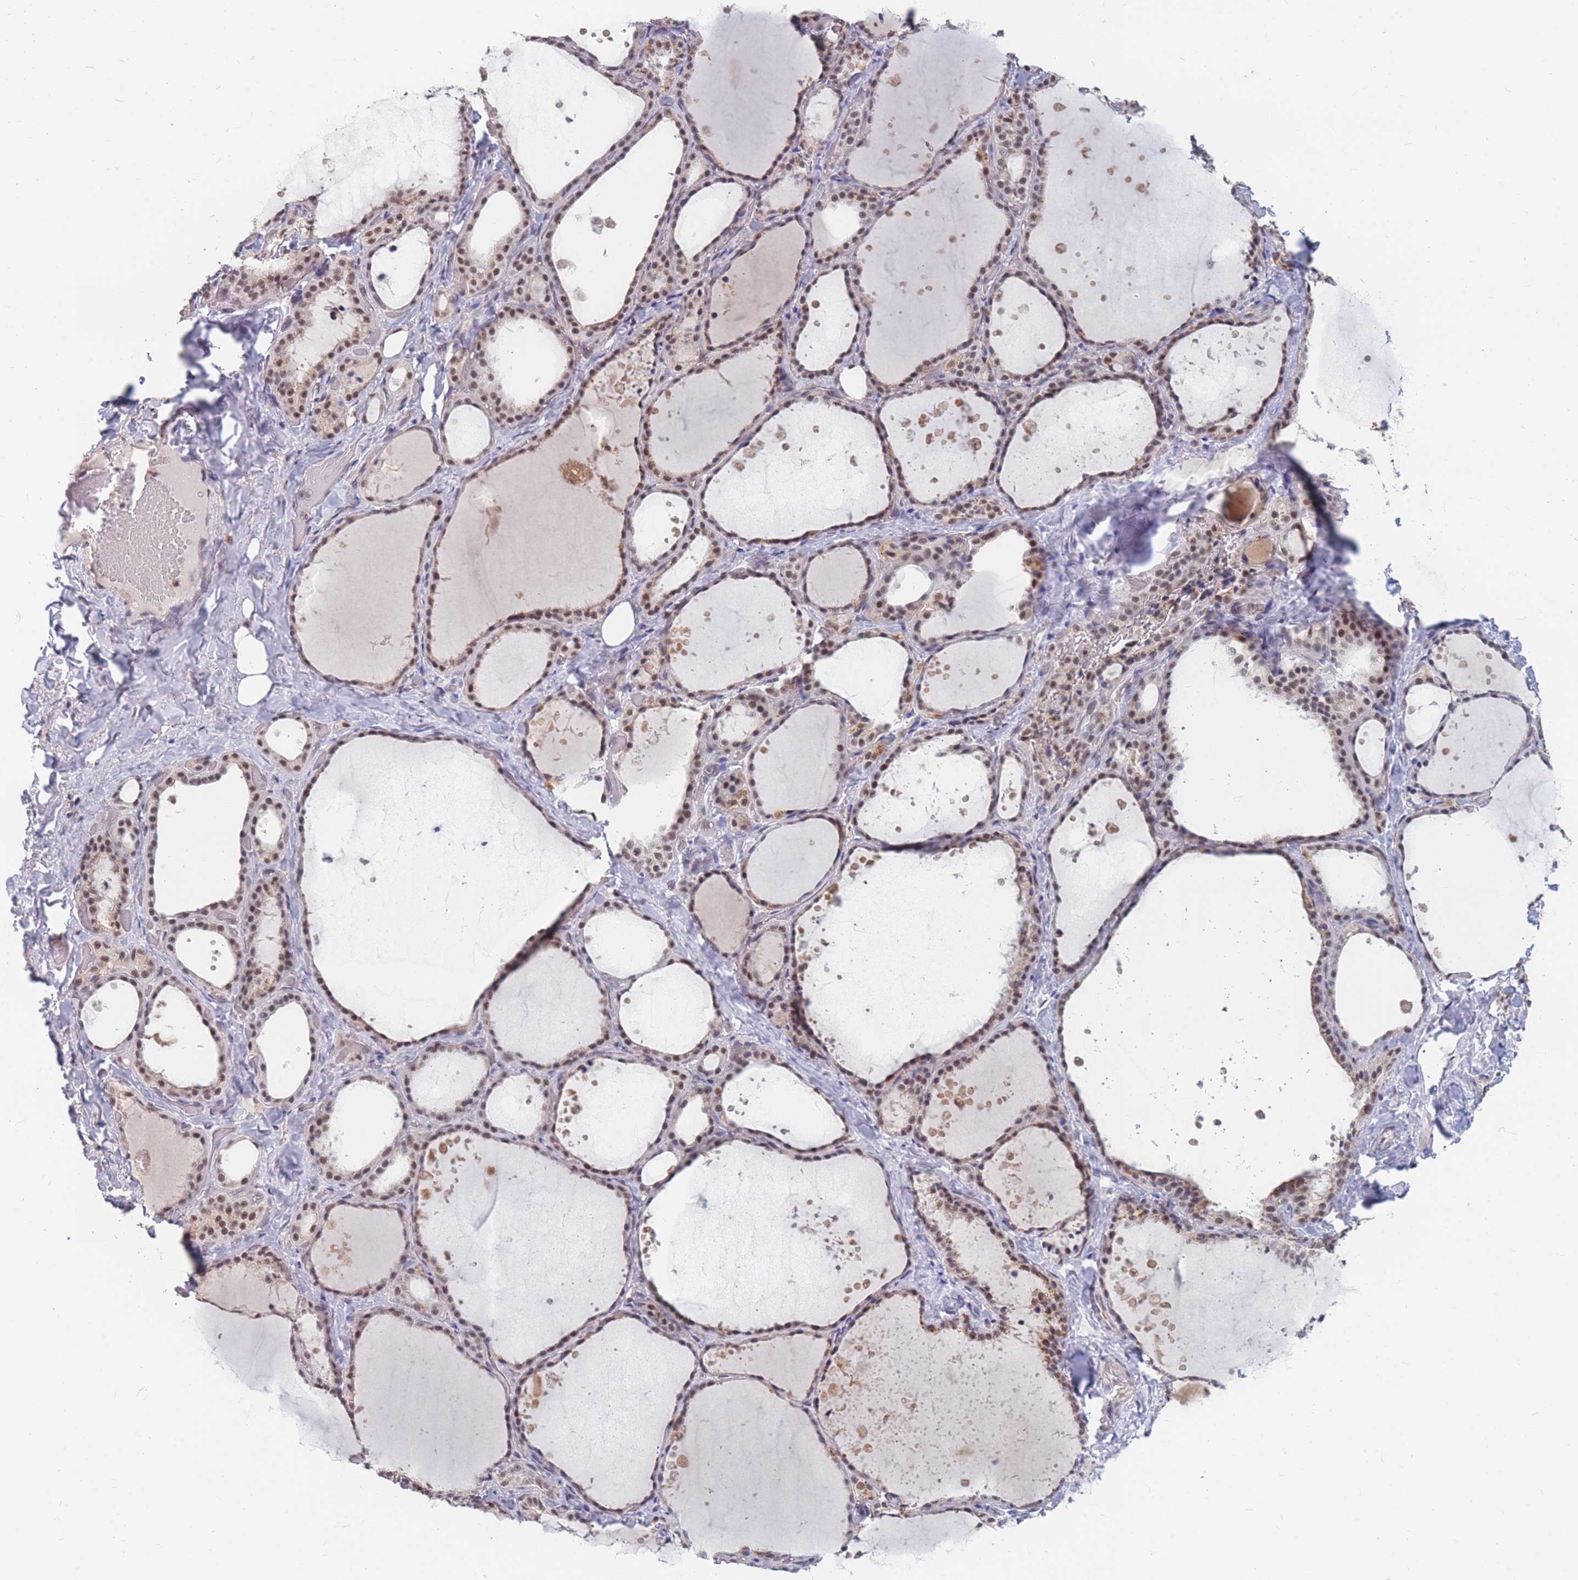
{"staining": {"intensity": "moderate", "quantity": "25%-75%", "location": "nuclear"}, "tissue": "thyroid gland", "cell_type": "Glandular cells", "image_type": "normal", "snomed": [{"axis": "morphology", "description": "Normal tissue, NOS"}, {"axis": "topography", "description": "Thyroid gland"}], "caption": "High-power microscopy captured an immunohistochemistry (IHC) image of unremarkable thyroid gland, revealing moderate nuclear positivity in about 25%-75% of glandular cells. The staining was performed using DAB (3,3'-diaminobenzidine) to visualize the protein expression in brown, while the nuclei were stained in blue with hematoxylin (Magnification: 20x).", "gene": "SNRPA1", "patient": {"sex": "female", "age": 44}}